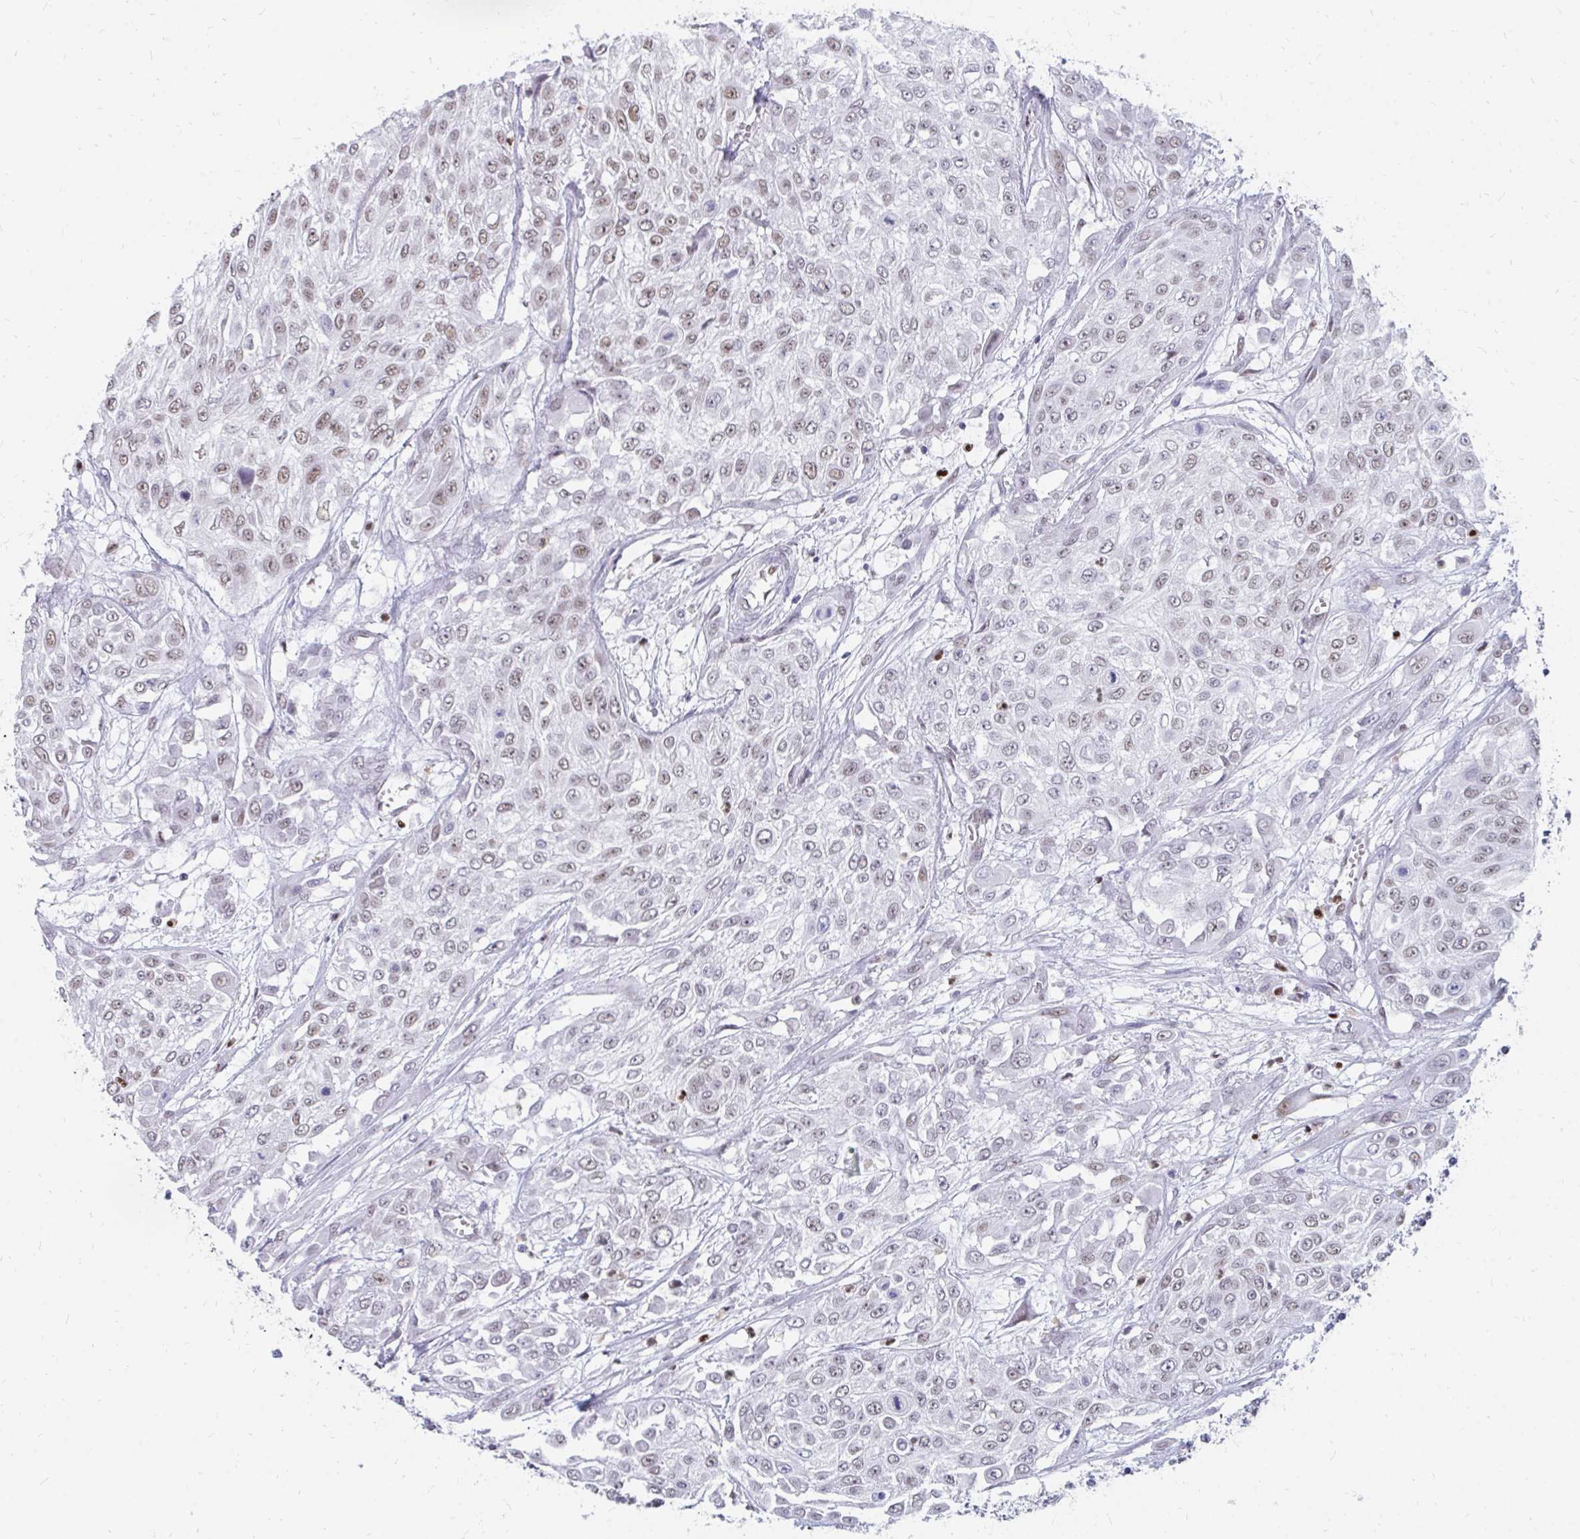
{"staining": {"intensity": "weak", "quantity": ">75%", "location": "nuclear"}, "tissue": "urothelial cancer", "cell_type": "Tumor cells", "image_type": "cancer", "snomed": [{"axis": "morphology", "description": "Urothelial carcinoma, High grade"}, {"axis": "topography", "description": "Urinary bladder"}], "caption": "High-magnification brightfield microscopy of high-grade urothelial carcinoma stained with DAB (3,3'-diaminobenzidine) (brown) and counterstained with hematoxylin (blue). tumor cells exhibit weak nuclear staining is identified in approximately>75% of cells. (Stains: DAB in brown, nuclei in blue, Microscopy: brightfield microscopy at high magnification).", "gene": "PLK3", "patient": {"sex": "male", "age": 57}}